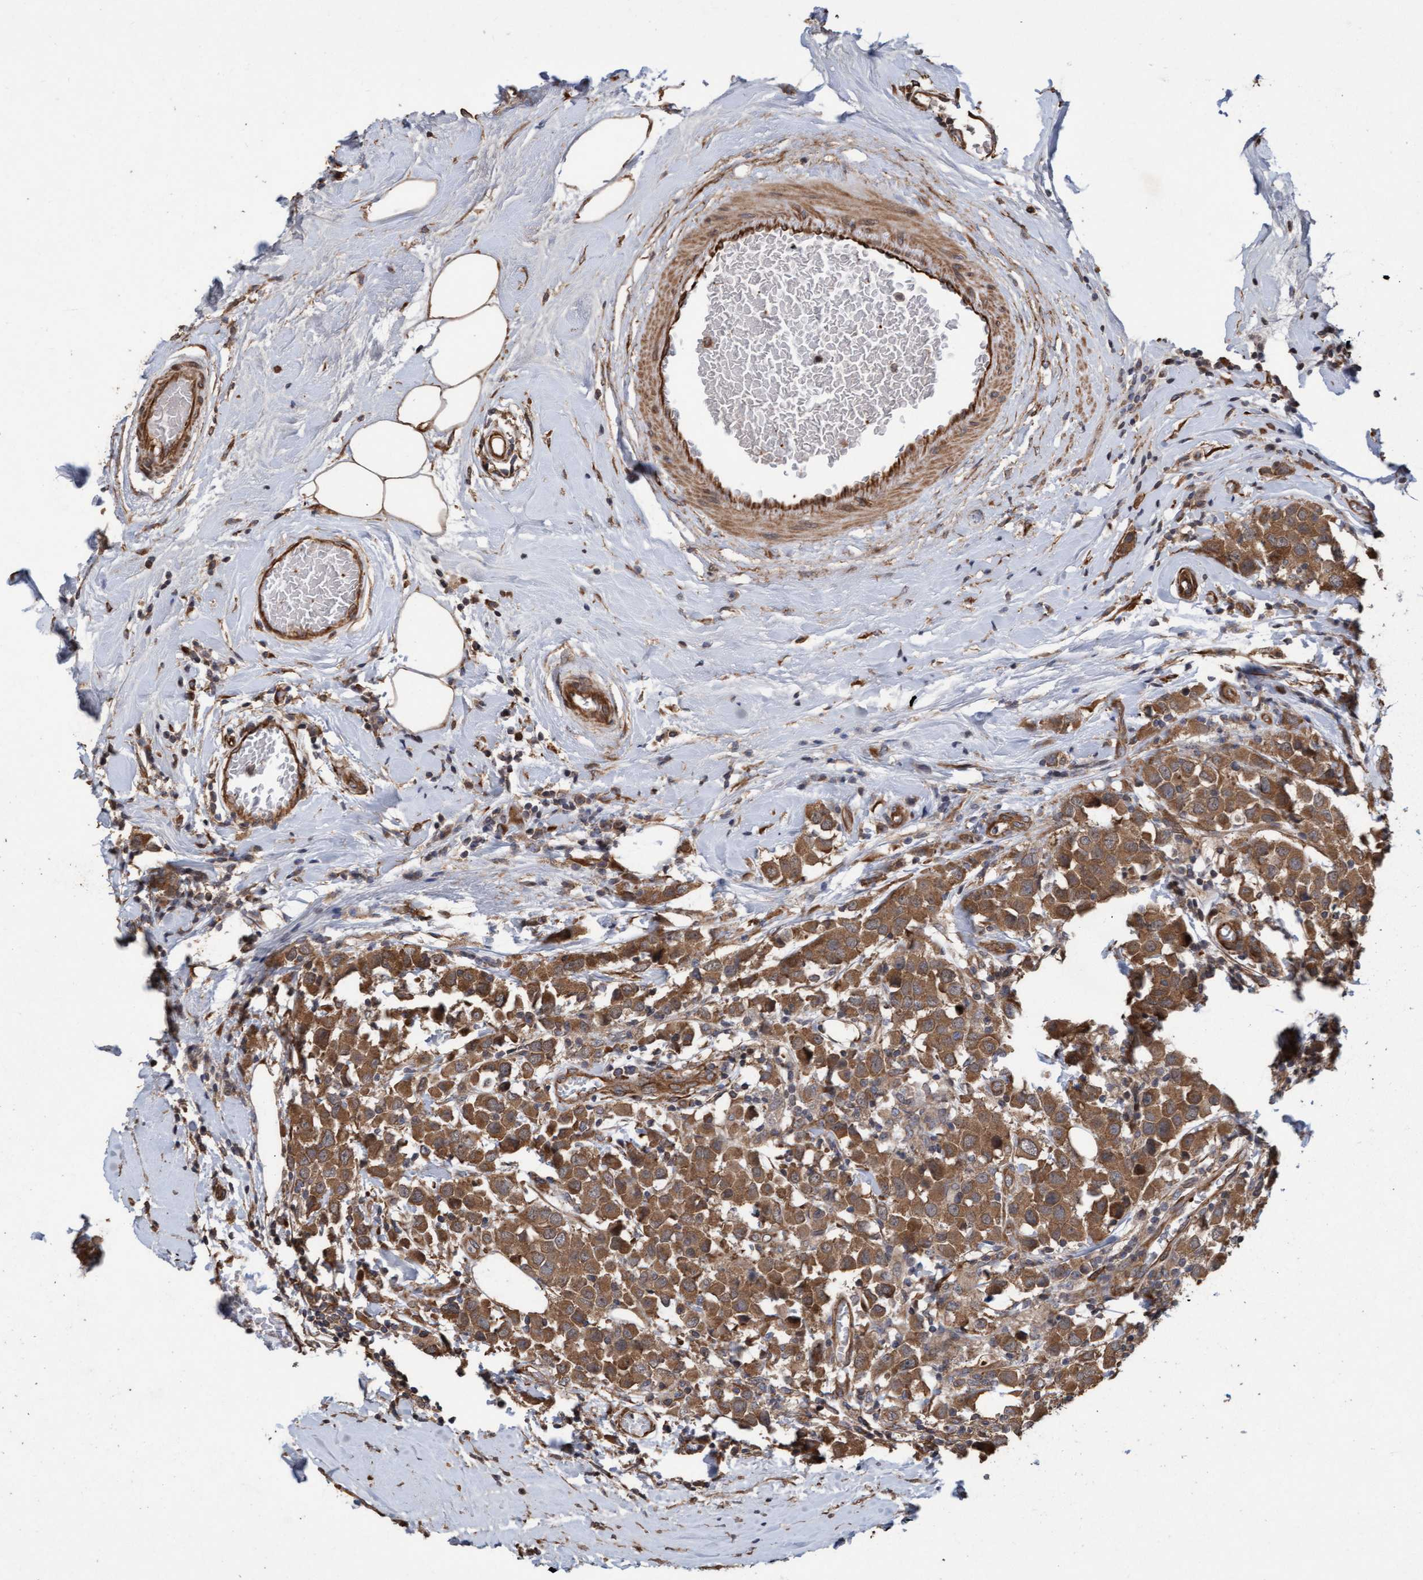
{"staining": {"intensity": "moderate", "quantity": ">75%", "location": "cytoplasmic/membranous"}, "tissue": "breast cancer", "cell_type": "Tumor cells", "image_type": "cancer", "snomed": [{"axis": "morphology", "description": "Duct carcinoma"}, {"axis": "topography", "description": "Breast"}], "caption": "Human infiltrating ductal carcinoma (breast) stained with a protein marker shows moderate staining in tumor cells.", "gene": "CDC42EP4", "patient": {"sex": "female", "age": 61}}